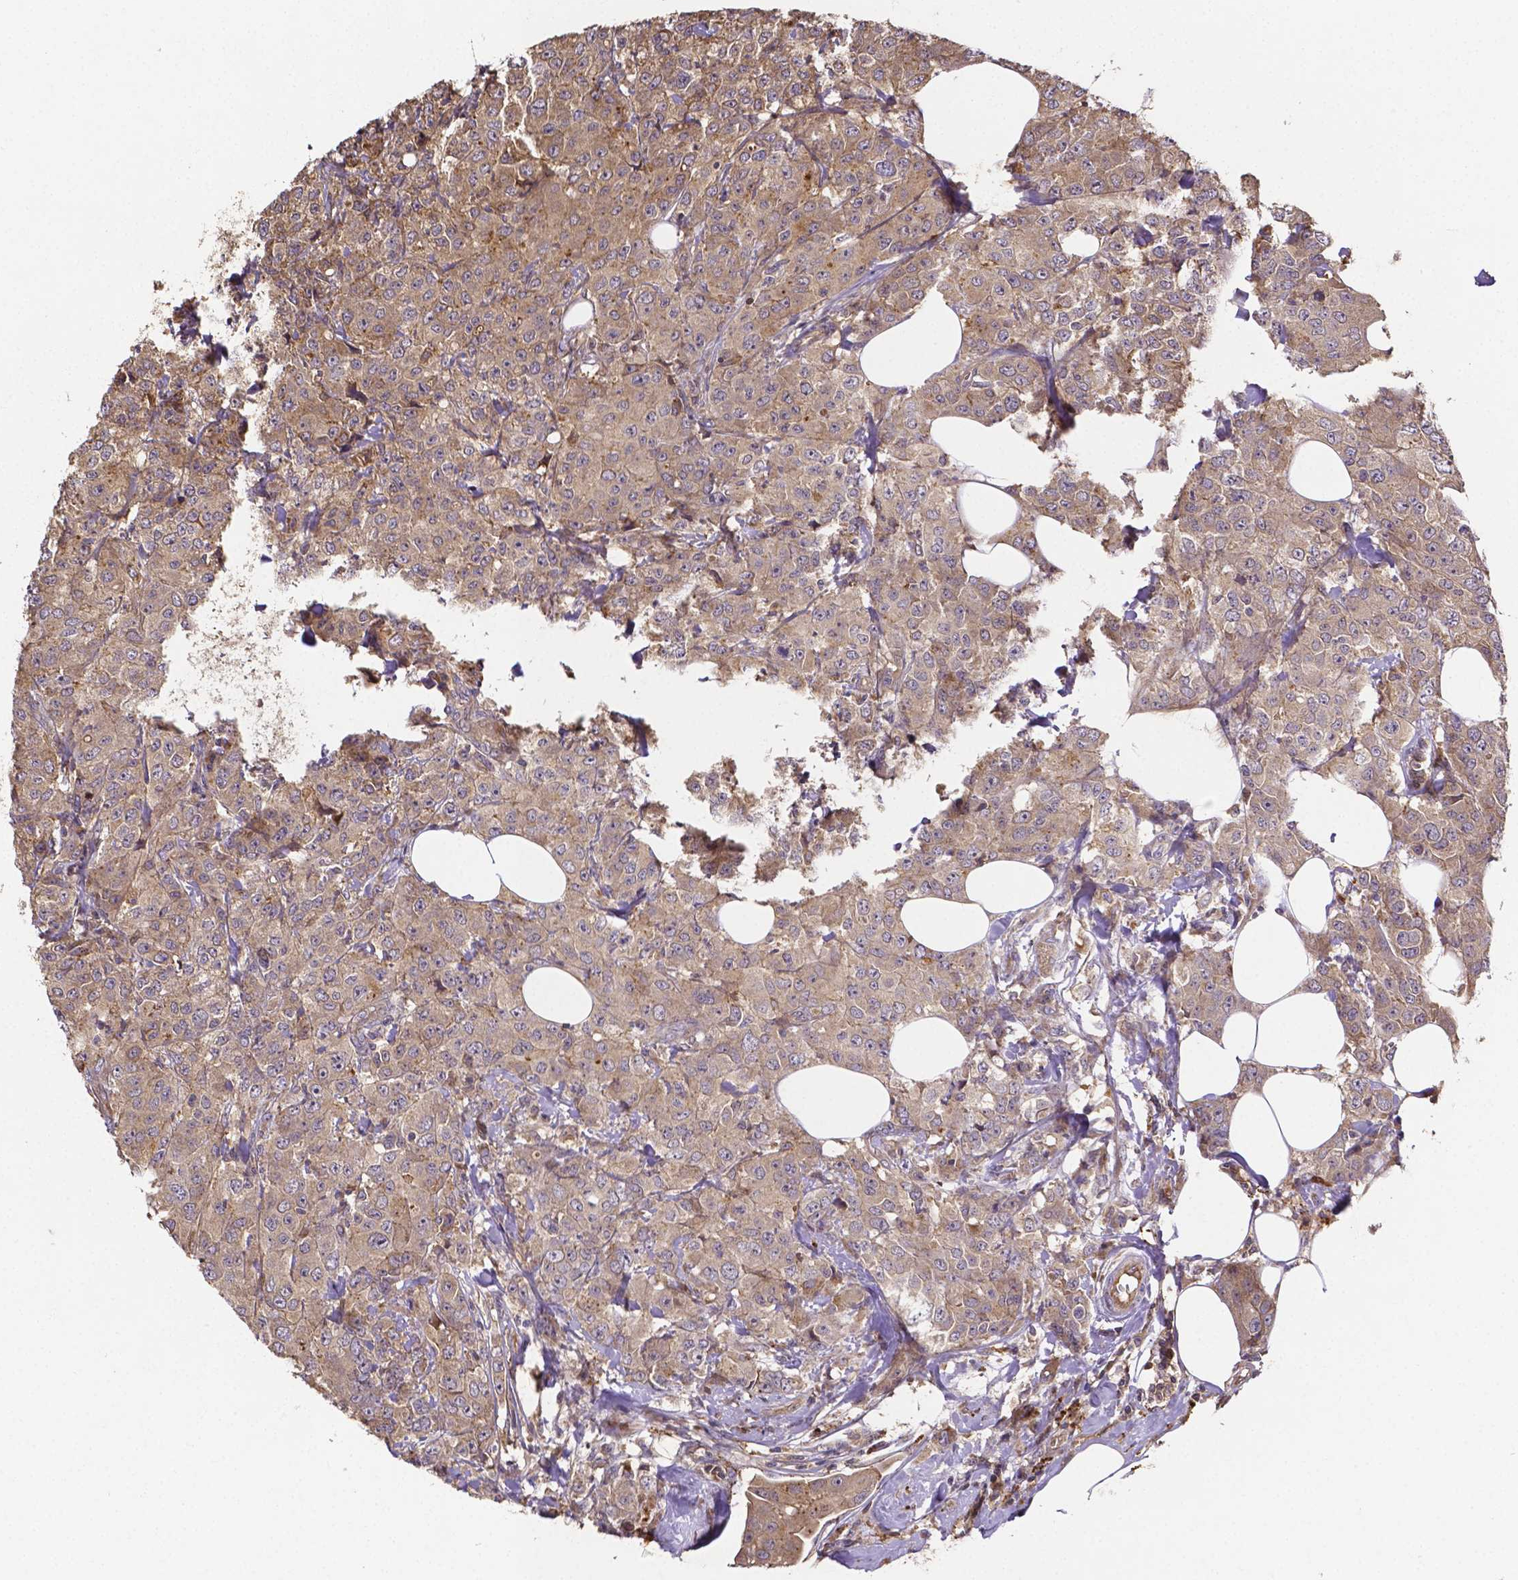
{"staining": {"intensity": "weak", "quantity": ">75%", "location": "cytoplasmic/membranous"}, "tissue": "breast cancer", "cell_type": "Tumor cells", "image_type": "cancer", "snomed": [{"axis": "morphology", "description": "Normal tissue, NOS"}, {"axis": "morphology", "description": "Duct carcinoma"}, {"axis": "topography", "description": "Breast"}], "caption": "IHC (DAB) staining of breast infiltrating ductal carcinoma demonstrates weak cytoplasmic/membranous protein positivity in about >75% of tumor cells. (brown staining indicates protein expression, while blue staining denotes nuclei).", "gene": "RNF123", "patient": {"sex": "female", "age": 43}}